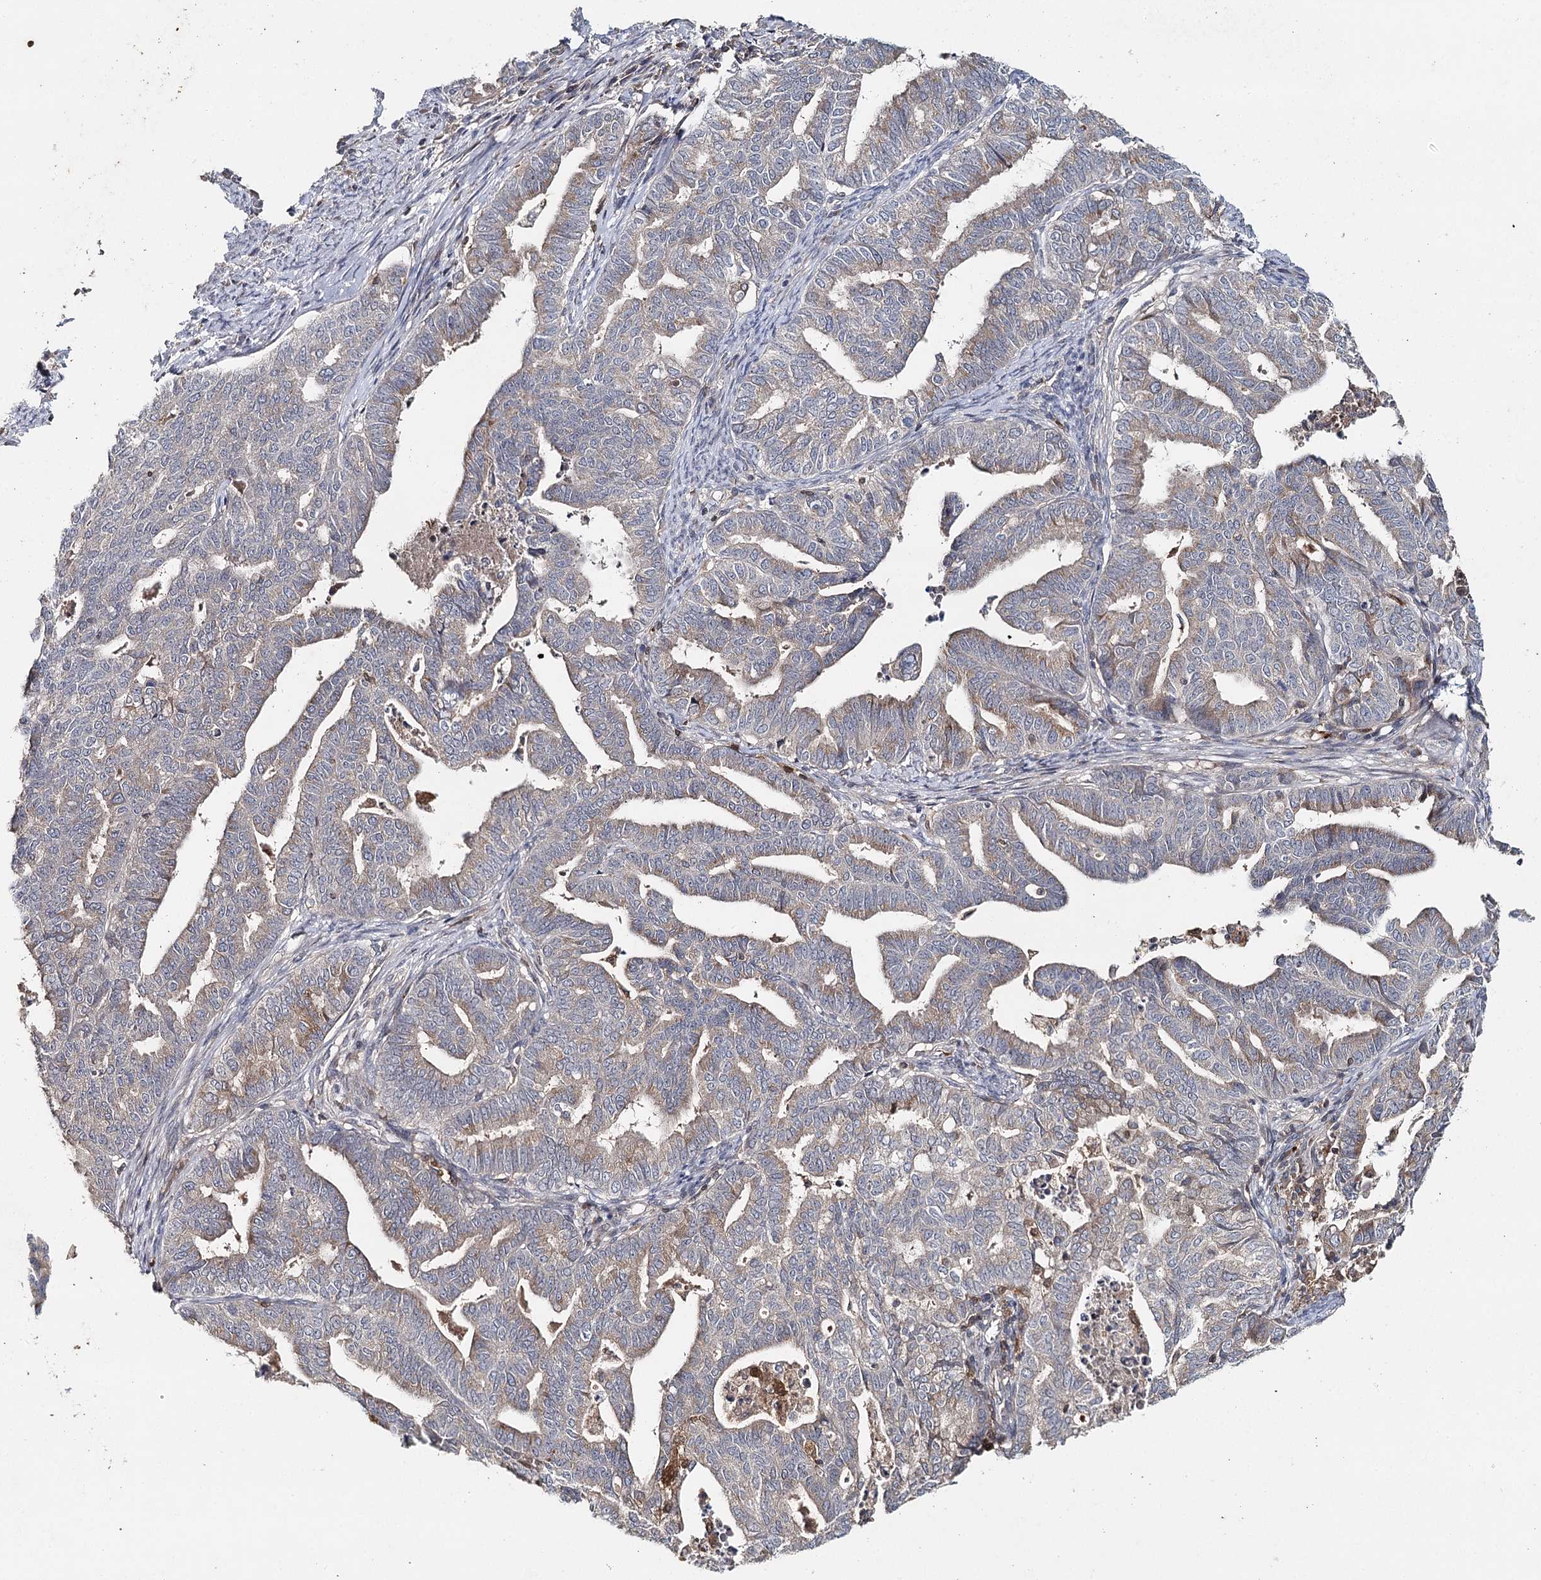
{"staining": {"intensity": "weak", "quantity": "25%-75%", "location": "cytoplasmic/membranous"}, "tissue": "endometrial cancer", "cell_type": "Tumor cells", "image_type": "cancer", "snomed": [{"axis": "morphology", "description": "Adenocarcinoma, NOS"}, {"axis": "topography", "description": "Endometrium"}], "caption": "Immunohistochemical staining of human endometrial cancer exhibits low levels of weak cytoplasmic/membranous protein positivity in about 25%-75% of tumor cells.", "gene": "SLC41A2", "patient": {"sex": "female", "age": 79}}